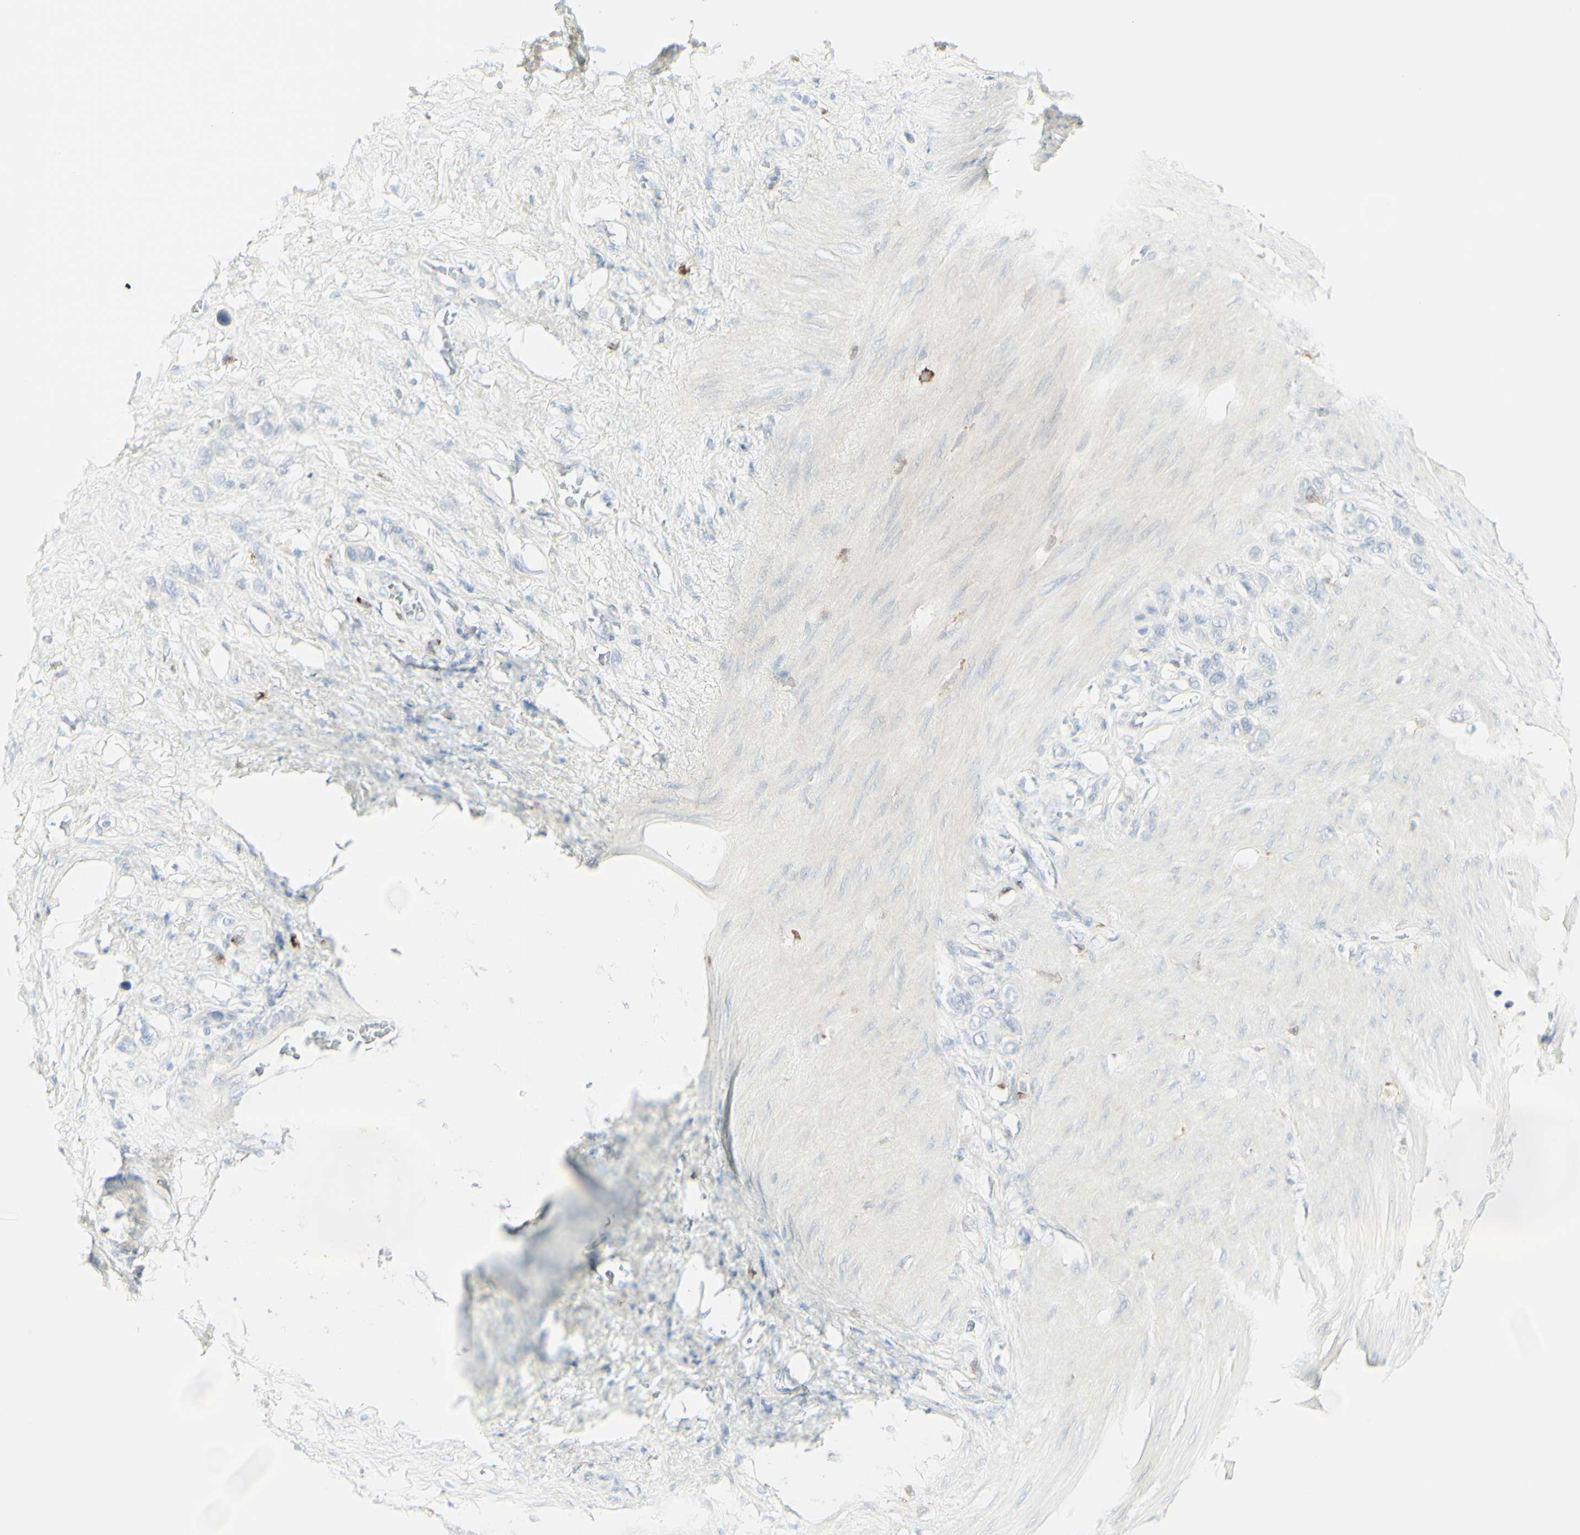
{"staining": {"intensity": "negative", "quantity": "none", "location": "none"}, "tissue": "stomach cancer", "cell_type": "Tumor cells", "image_type": "cancer", "snomed": [{"axis": "morphology", "description": "Adenocarcinoma, NOS"}, {"axis": "morphology", "description": "Adenocarcinoma, High grade"}, {"axis": "topography", "description": "Stomach, upper"}, {"axis": "topography", "description": "Stomach, lower"}], "caption": "This is a photomicrograph of immunohistochemistry staining of stomach cancer (adenocarcinoma), which shows no staining in tumor cells. (DAB immunohistochemistry with hematoxylin counter stain).", "gene": "MDK", "patient": {"sex": "female", "age": 65}}